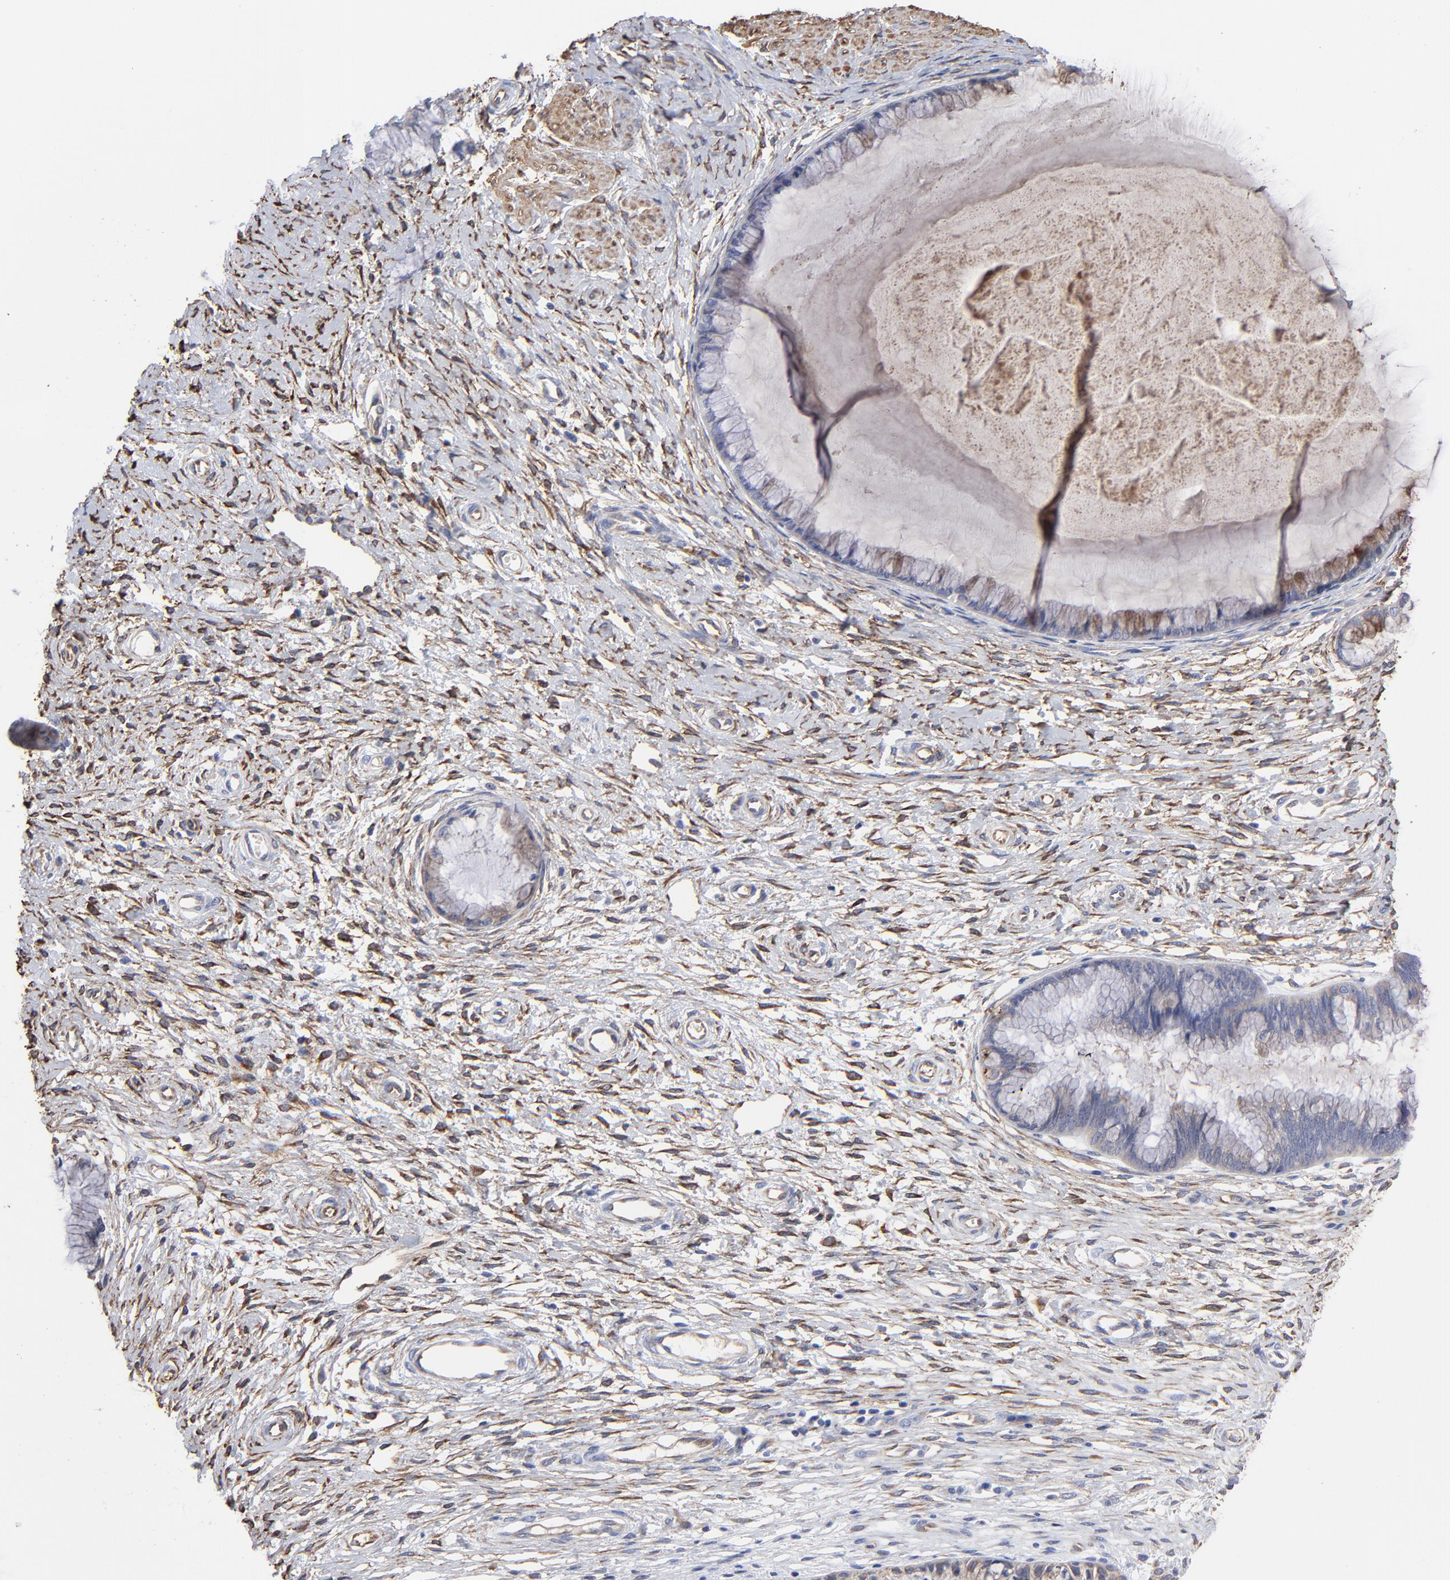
{"staining": {"intensity": "negative", "quantity": "none", "location": "none"}, "tissue": "cervix", "cell_type": "Glandular cells", "image_type": "normal", "snomed": [{"axis": "morphology", "description": "Normal tissue, NOS"}, {"axis": "topography", "description": "Cervix"}], "caption": "IHC photomicrograph of unremarkable cervix: cervix stained with DAB displays no significant protein staining in glandular cells.", "gene": "CILP", "patient": {"sex": "female", "age": 27}}